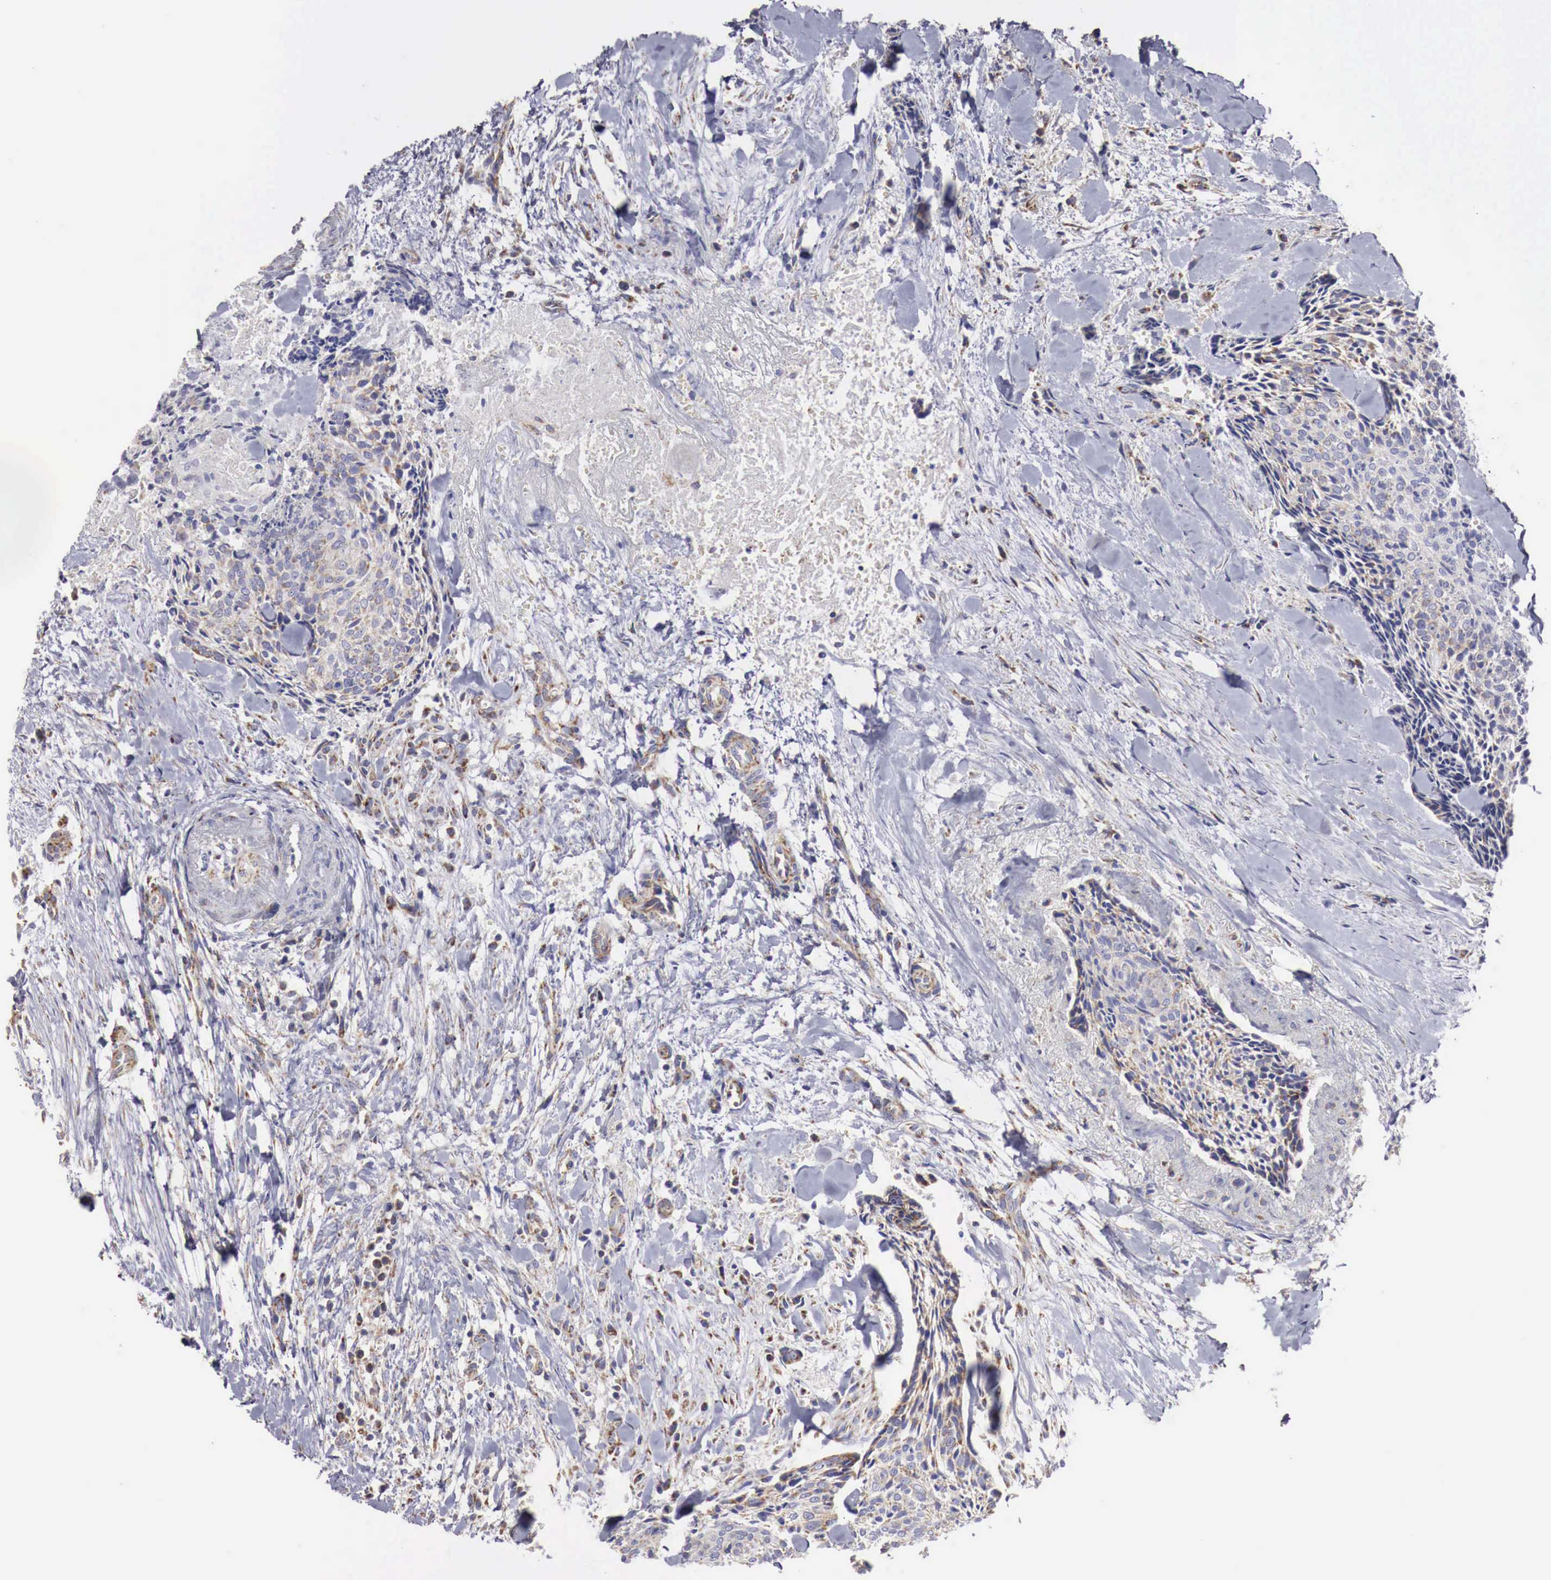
{"staining": {"intensity": "weak", "quantity": "25%-75%", "location": "cytoplasmic/membranous"}, "tissue": "head and neck cancer", "cell_type": "Tumor cells", "image_type": "cancer", "snomed": [{"axis": "morphology", "description": "Squamous cell carcinoma, NOS"}, {"axis": "topography", "description": "Salivary gland"}, {"axis": "topography", "description": "Head-Neck"}], "caption": "Protein expression analysis of human head and neck squamous cell carcinoma reveals weak cytoplasmic/membranous staining in about 25%-75% of tumor cells.", "gene": "XPNPEP3", "patient": {"sex": "male", "age": 70}}